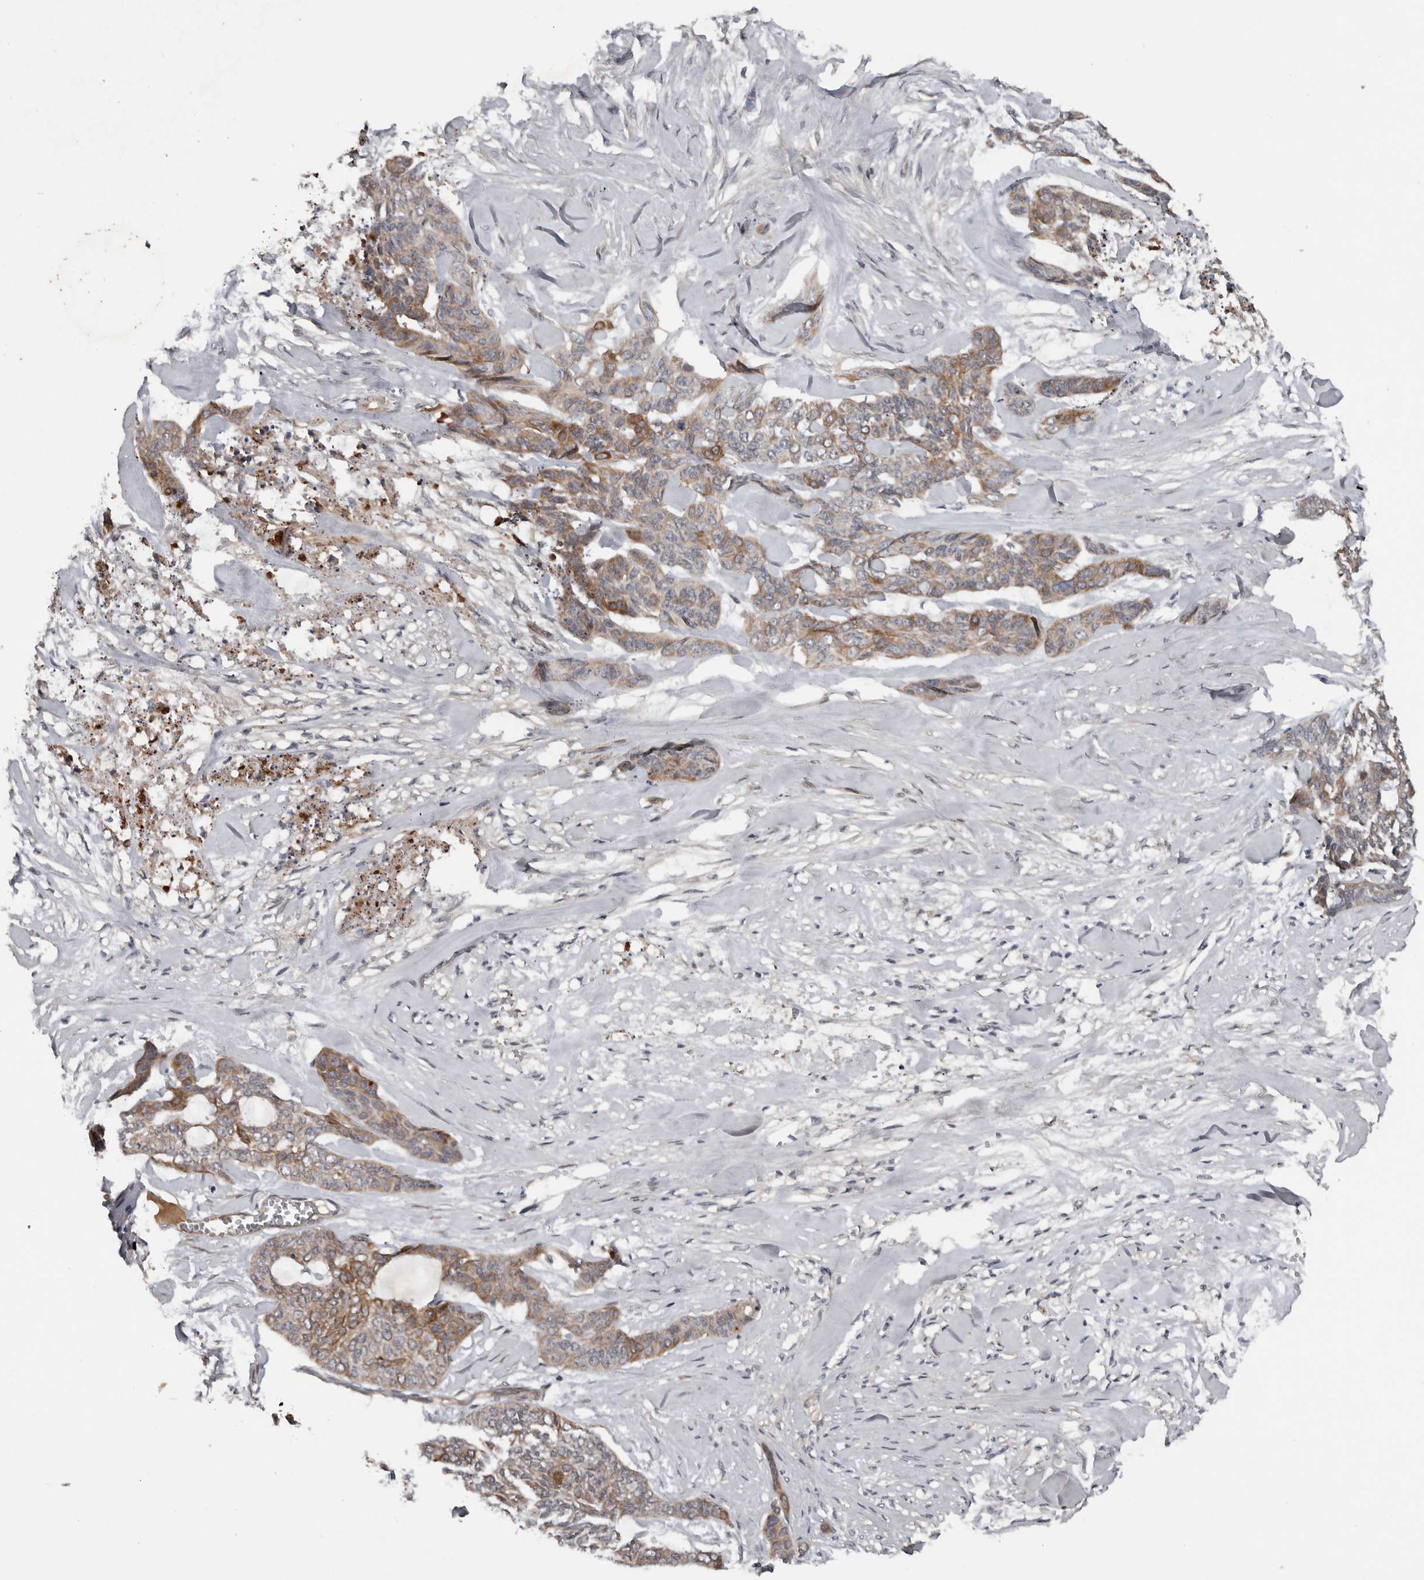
{"staining": {"intensity": "moderate", "quantity": "25%-75%", "location": "cytoplasmic/membranous"}, "tissue": "skin cancer", "cell_type": "Tumor cells", "image_type": "cancer", "snomed": [{"axis": "morphology", "description": "Basal cell carcinoma"}, {"axis": "topography", "description": "Skin"}], "caption": "Brown immunohistochemical staining in skin basal cell carcinoma reveals moderate cytoplasmic/membranous positivity in approximately 25%-75% of tumor cells.", "gene": "DNAJB4", "patient": {"sex": "female", "age": 64}}